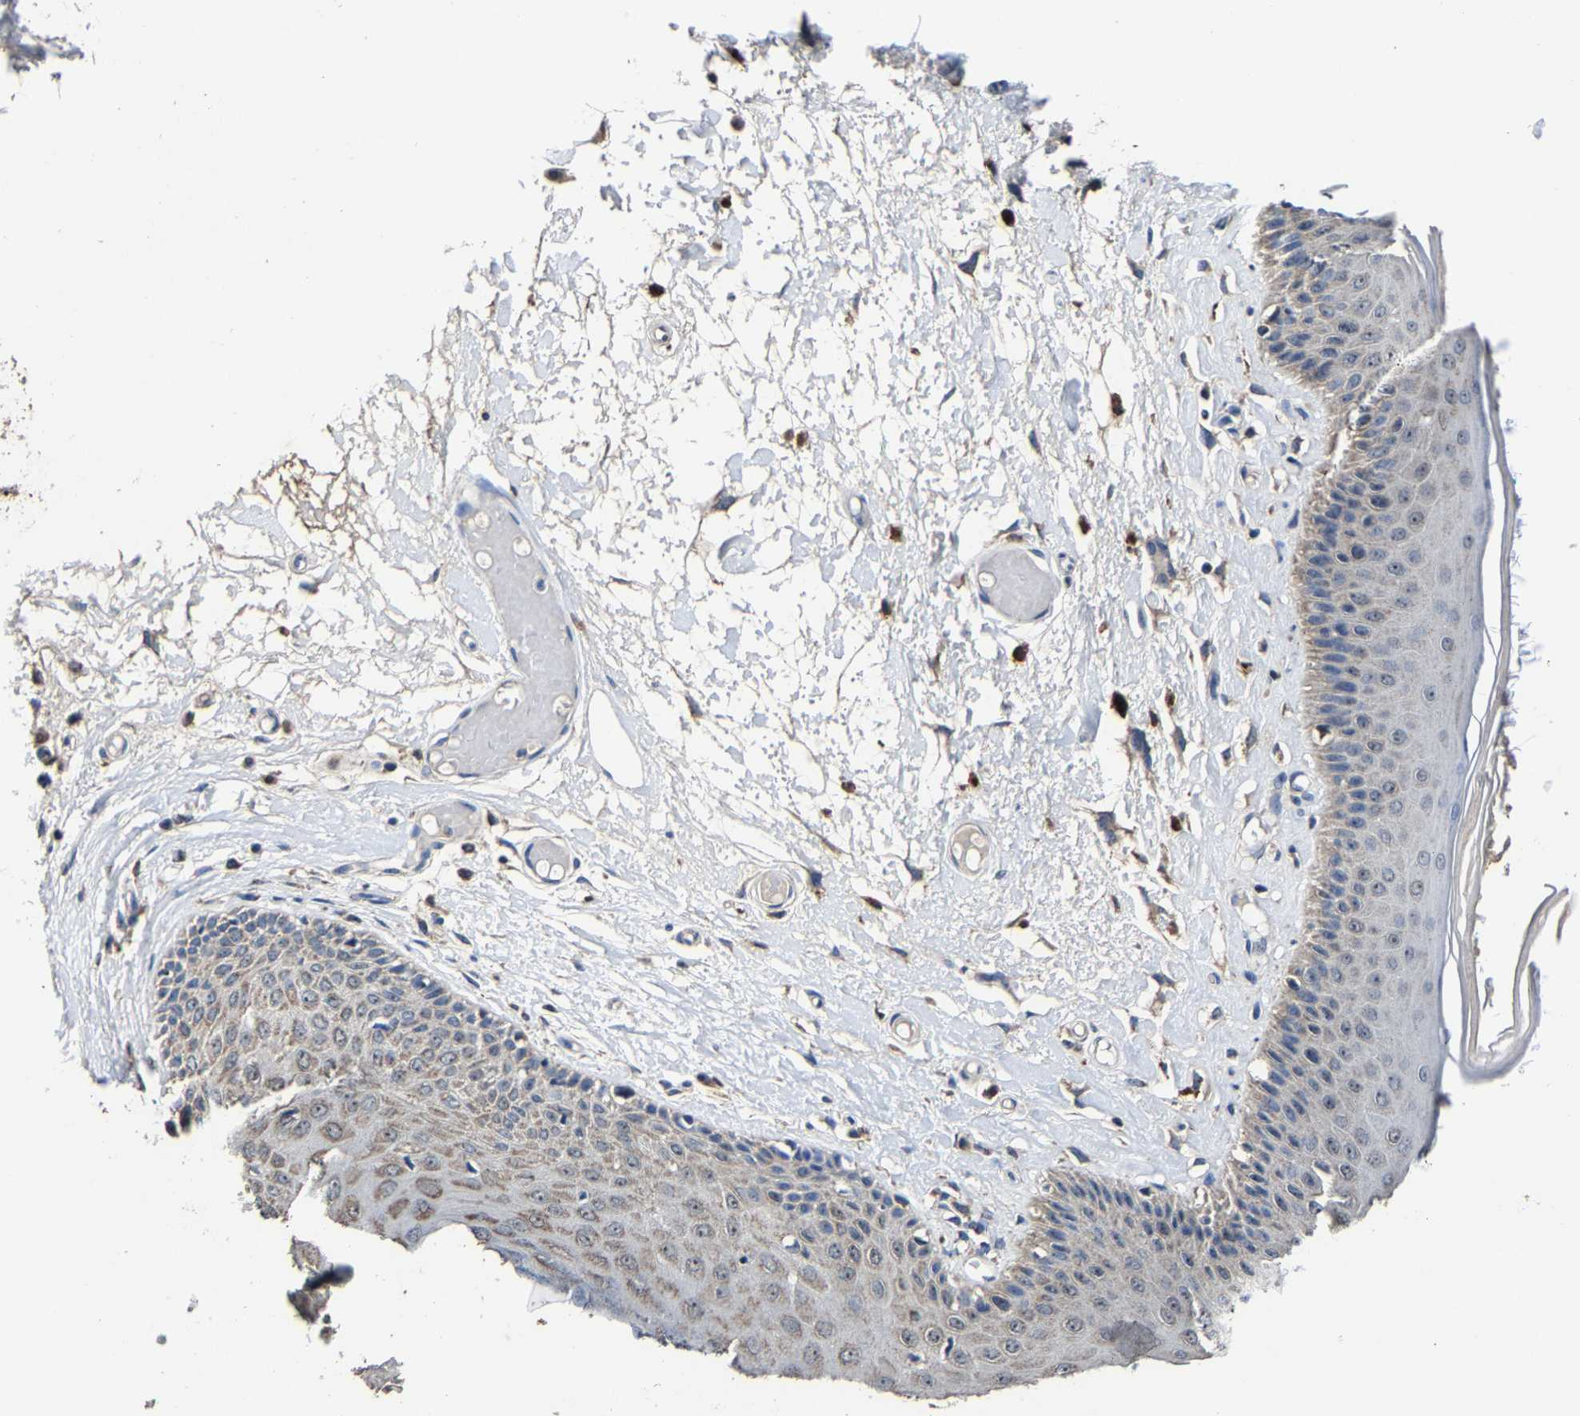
{"staining": {"intensity": "weak", "quantity": "<25%", "location": "cytoplasmic/membranous"}, "tissue": "skin", "cell_type": "Epidermal cells", "image_type": "normal", "snomed": [{"axis": "morphology", "description": "Normal tissue, NOS"}, {"axis": "topography", "description": "Vulva"}], "caption": "Immunohistochemical staining of benign human skin exhibits no significant expression in epidermal cells.", "gene": "ZCCHC7", "patient": {"sex": "female", "age": 73}}